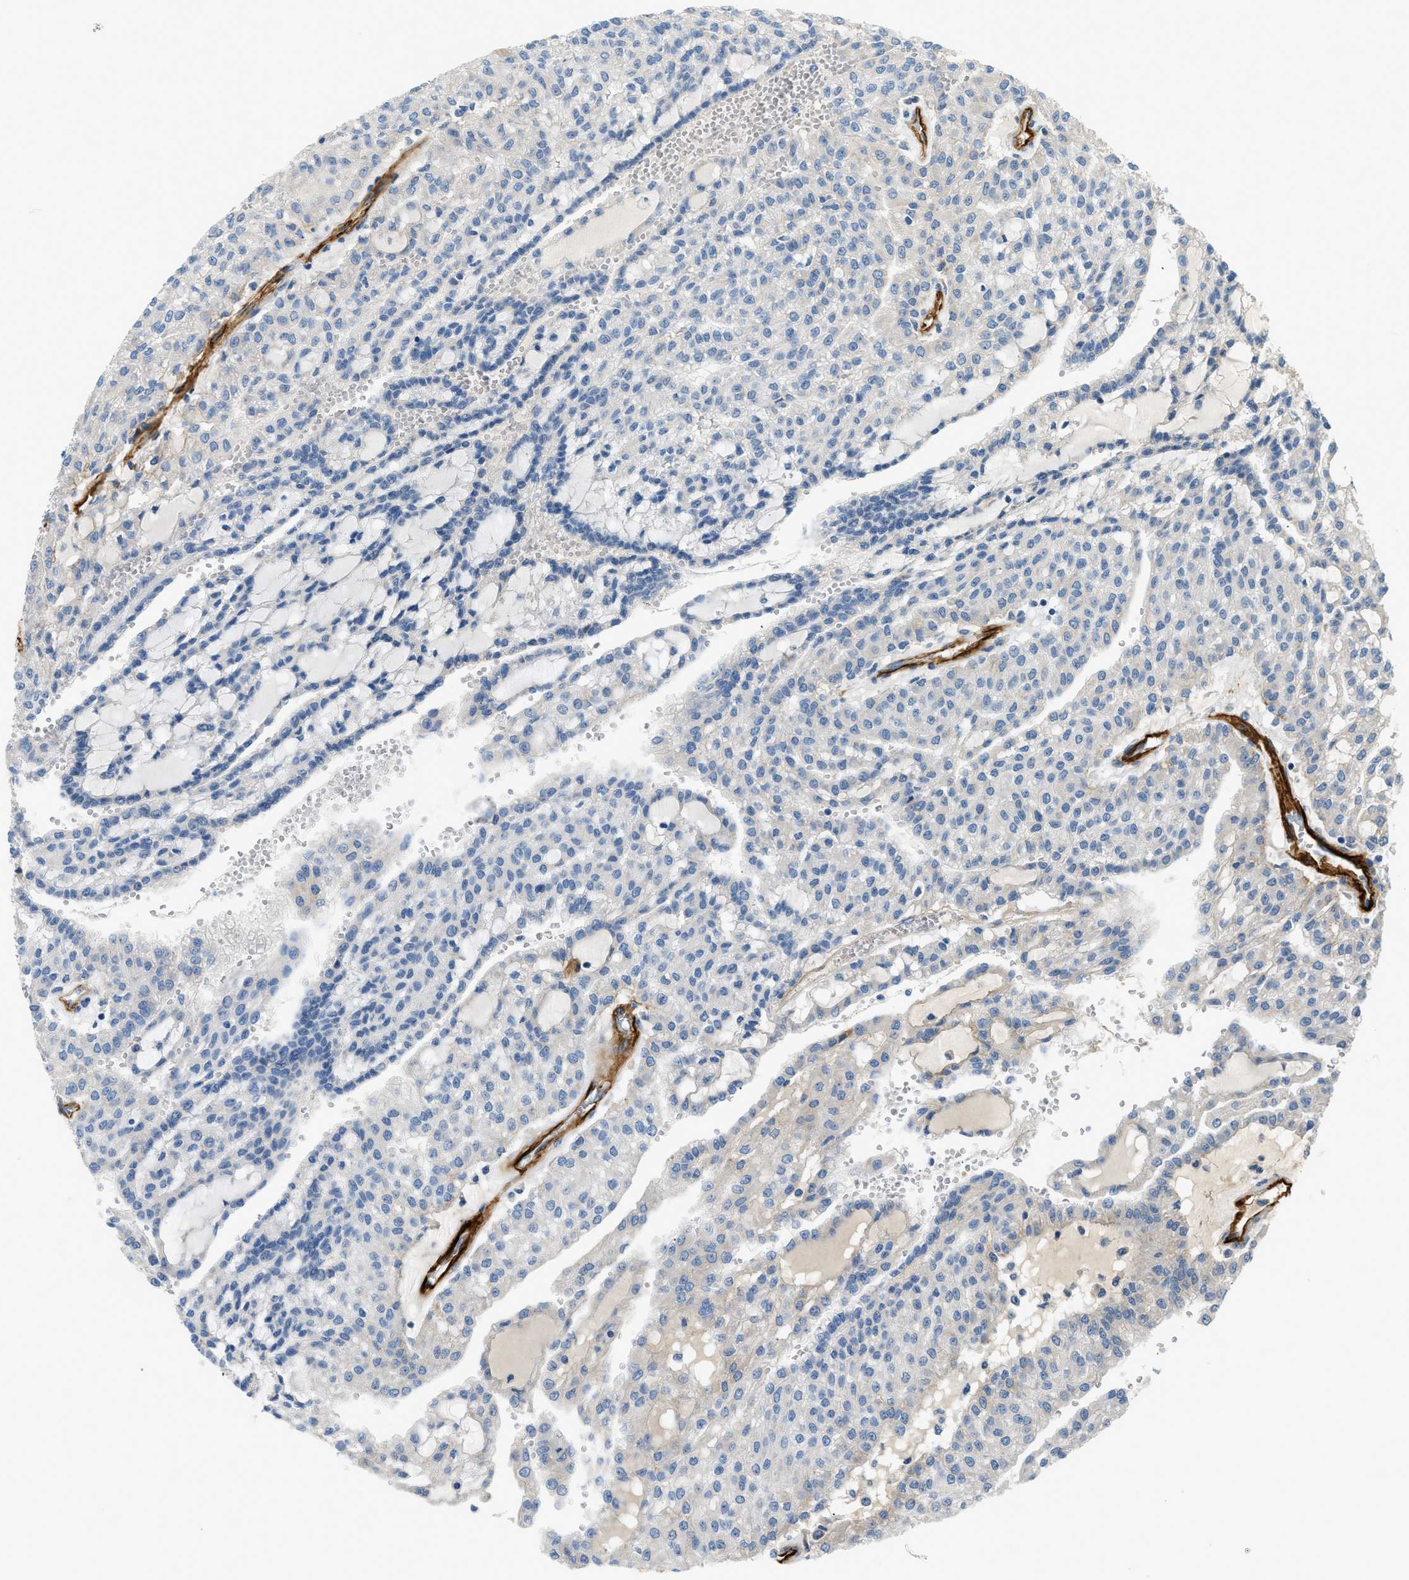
{"staining": {"intensity": "negative", "quantity": "none", "location": "none"}, "tissue": "renal cancer", "cell_type": "Tumor cells", "image_type": "cancer", "snomed": [{"axis": "morphology", "description": "Adenocarcinoma, NOS"}, {"axis": "topography", "description": "Kidney"}], "caption": "A photomicrograph of adenocarcinoma (renal) stained for a protein displays no brown staining in tumor cells.", "gene": "COL15A1", "patient": {"sex": "male", "age": 63}}